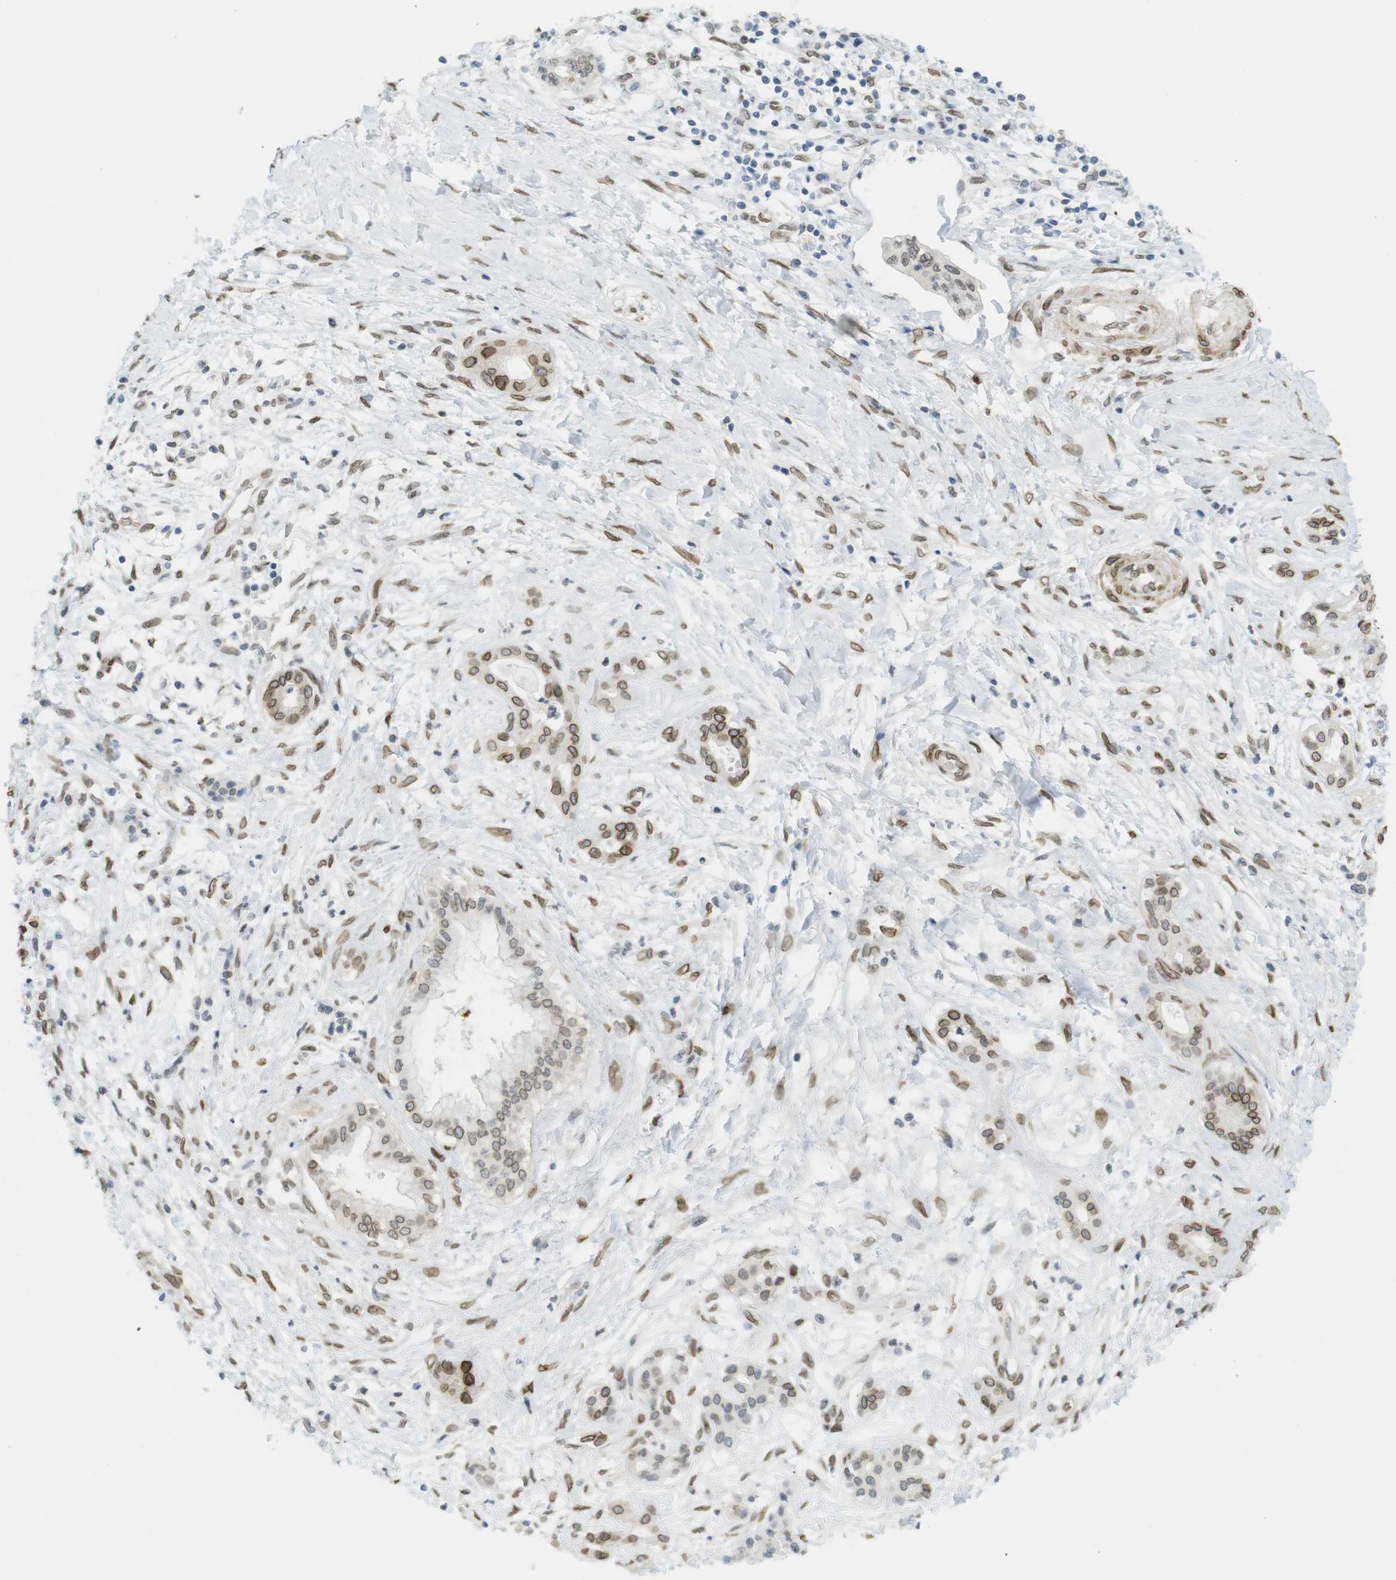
{"staining": {"intensity": "moderate", "quantity": ">75%", "location": "cytoplasmic/membranous,nuclear"}, "tissue": "pancreatic cancer", "cell_type": "Tumor cells", "image_type": "cancer", "snomed": [{"axis": "morphology", "description": "Adenocarcinoma, NOS"}, {"axis": "topography", "description": "Pancreas"}], "caption": "There is medium levels of moderate cytoplasmic/membranous and nuclear staining in tumor cells of pancreatic cancer, as demonstrated by immunohistochemical staining (brown color).", "gene": "ARL6IP6", "patient": {"sex": "male", "age": 56}}